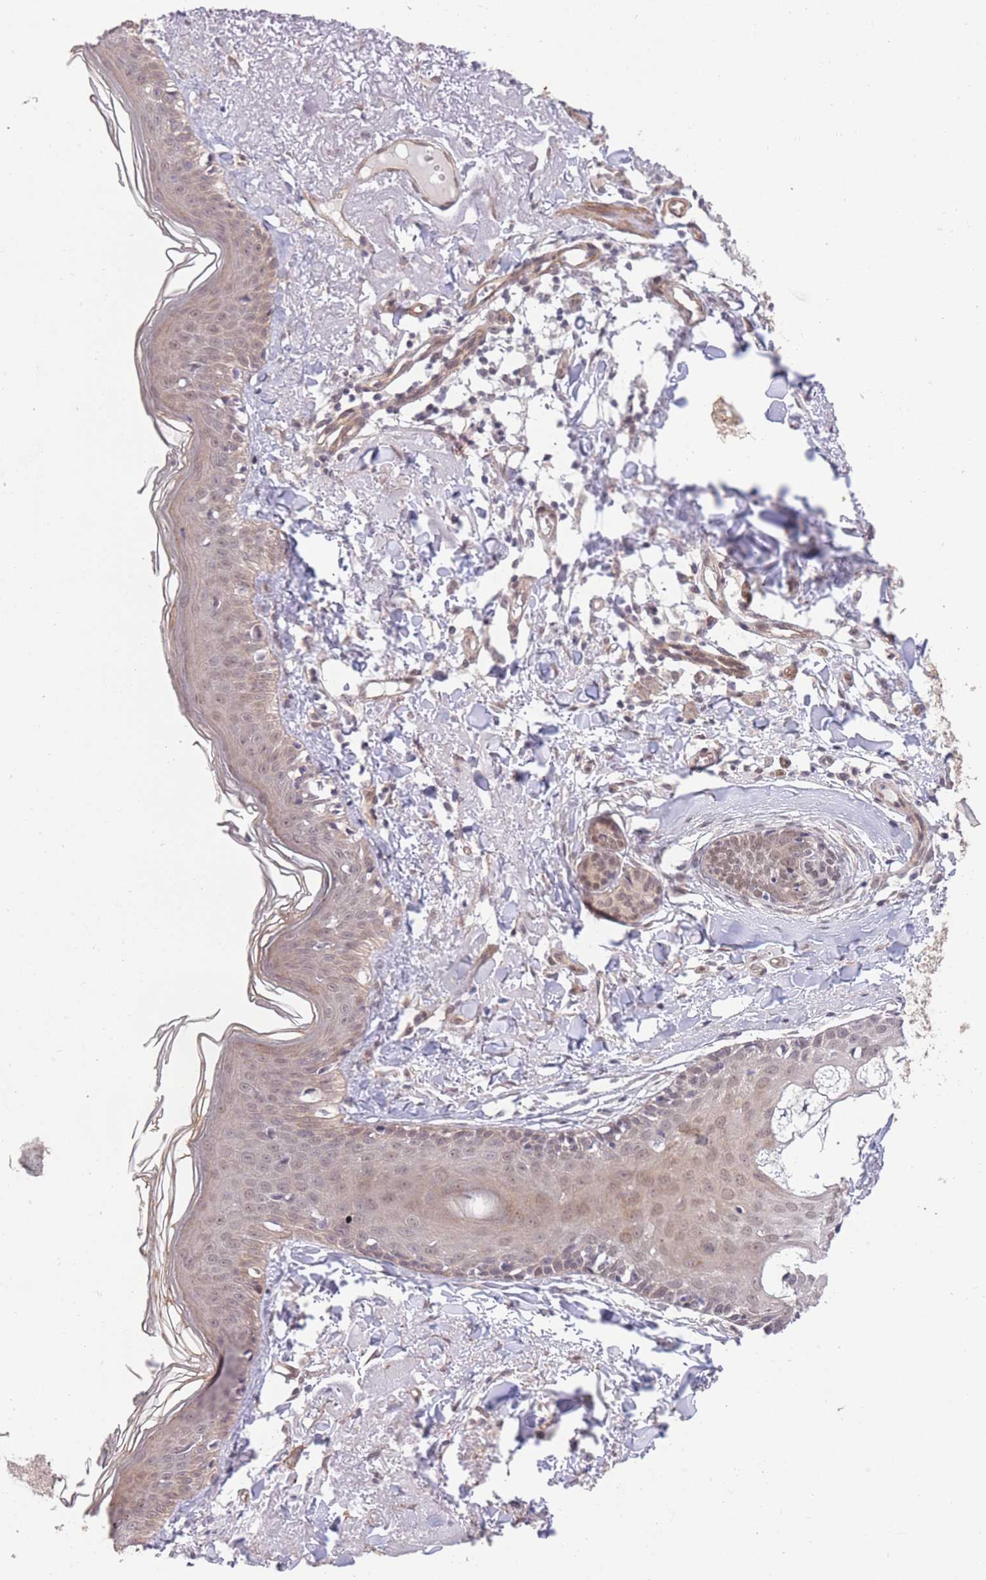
{"staining": {"intensity": "weak", "quantity": ">75%", "location": "cytoplasmic/membranous"}, "tissue": "skin", "cell_type": "Fibroblasts", "image_type": "normal", "snomed": [{"axis": "morphology", "description": "Normal tissue, NOS"}, {"axis": "morphology", "description": "Malignant melanoma, NOS"}, {"axis": "topography", "description": "Skin"}], "caption": "Skin stained with immunohistochemistry displays weak cytoplasmic/membranous expression in about >75% of fibroblasts. The staining was performed using DAB to visualize the protein expression in brown, while the nuclei were stained in blue with hematoxylin (Magnification: 20x).", "gene": "ELOA2", "patient": {"sex": "male", "age": 80}}